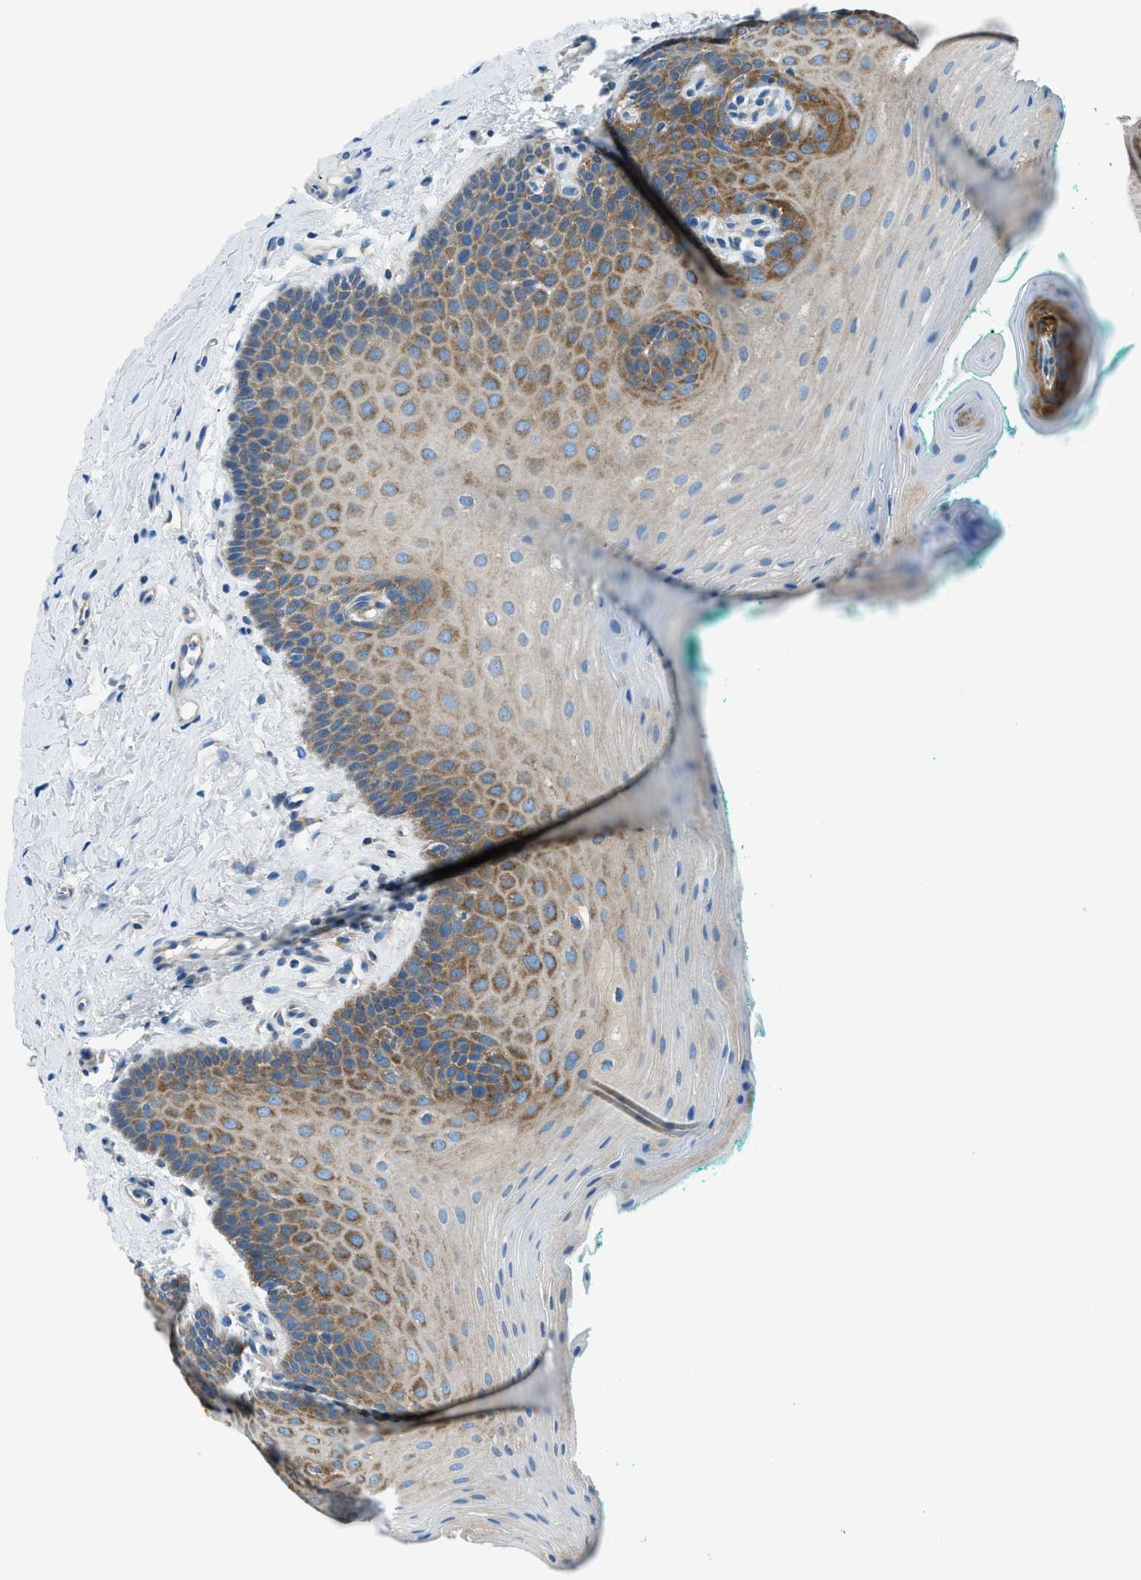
{"staining": {"intensity": "moderate", "quantity": "25%-75%", "location": "cytoplasmic/membranous"}, "tissue": "oral mucosa", "cell_type": "Squamous epithelial cells", "image_type": "normal", "snomed": [{"axis": "morphology", "description": "Normal tissue, NOS"}, {"axis": "topography", "description": "Oral tissue"}], "caption": "Brown immunohistochemical staining in unremarkable oral mucosa reveals moderate cytoplasmic/membranous expression in approximately 25%-75% of squamous epithelial cells.", "gene": "SARS1", "patient": {"sex": "male", "age": 58}}